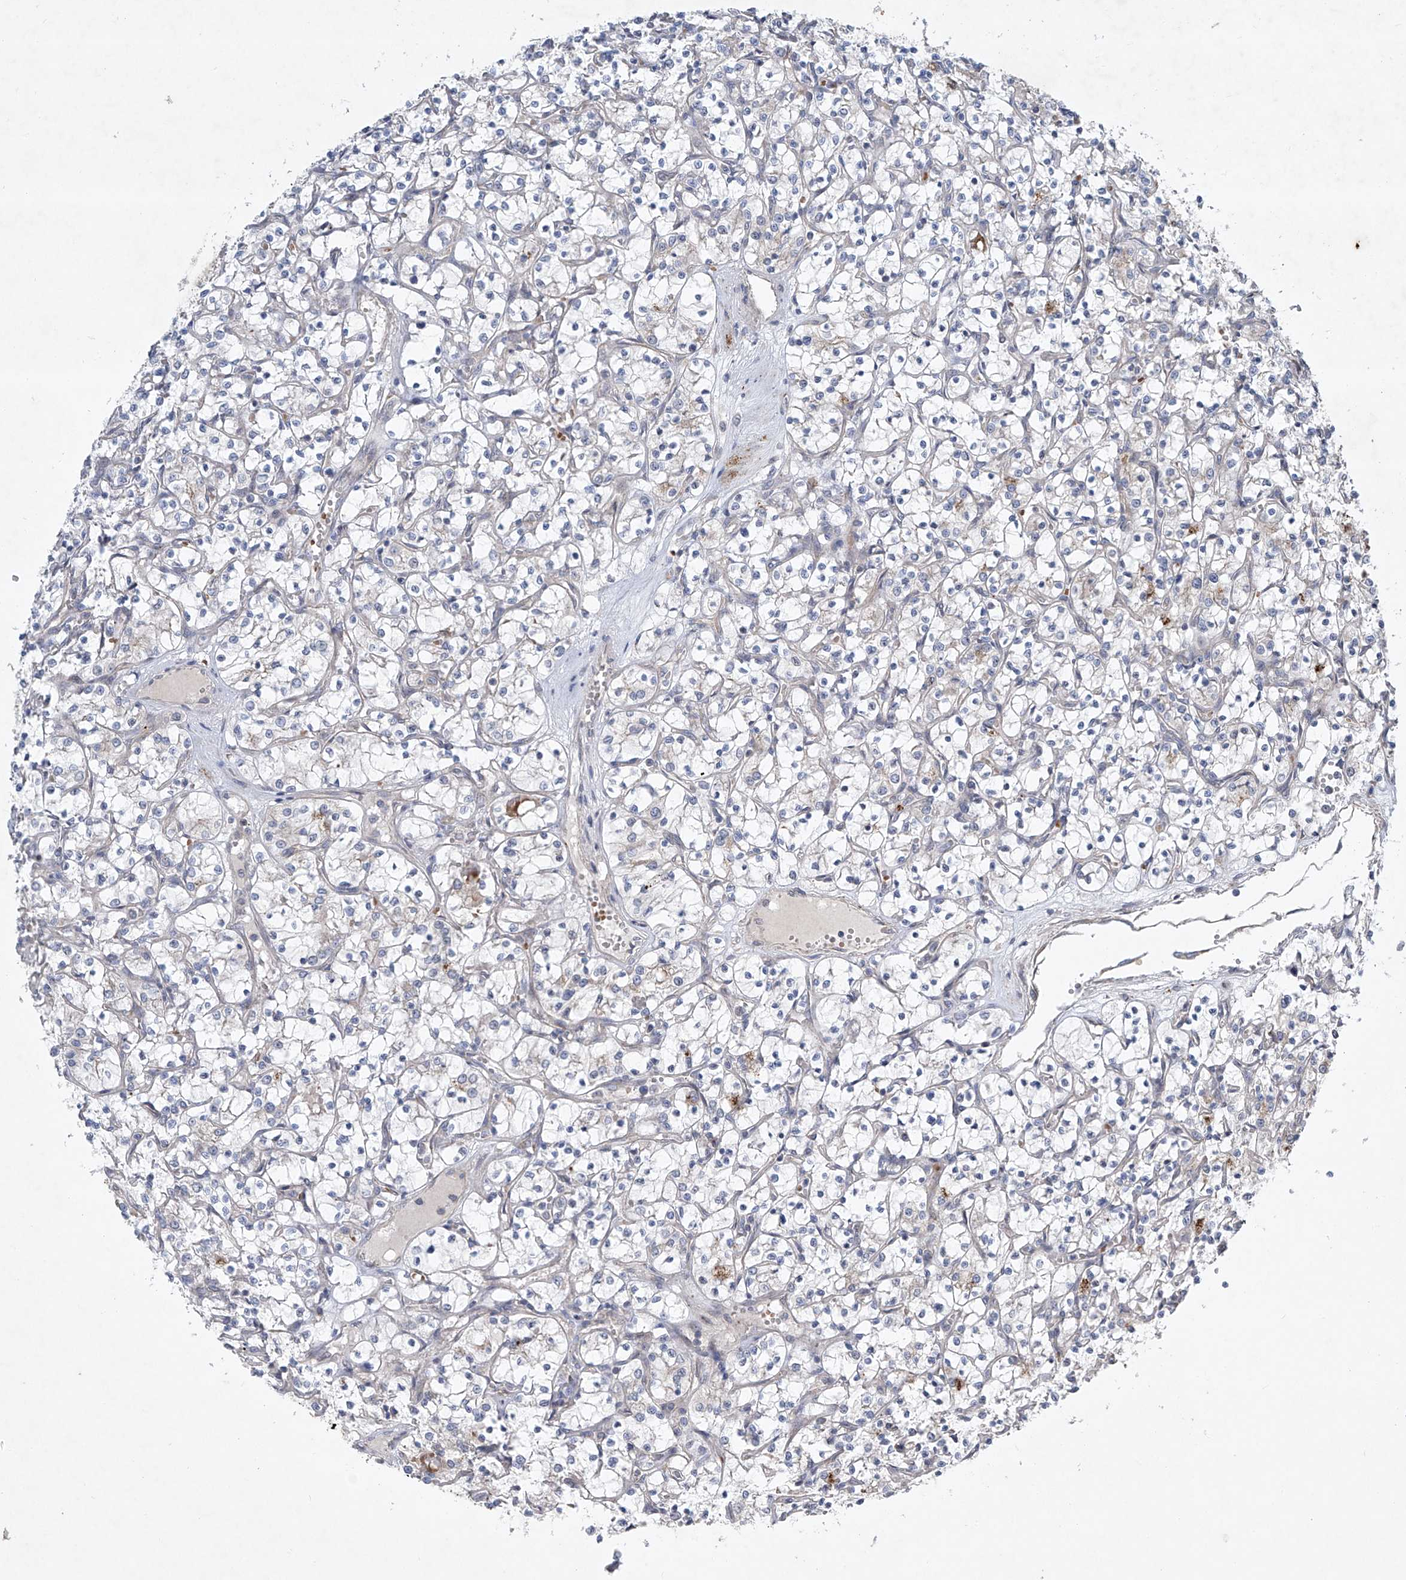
{"staining": {"intensity": "negative", "quantity": "none", "location": "none"}, "tissue": "renal cancer", "cell_type": "Tumor cells", "image_type": "cancer", "snomed": [{"axis": "morphology", "description": "Adenocarcinoma, NOS"}, {"axis": "topography", "description": "Kidney"}], "caption": "Tumor cells are negative for brown protein staining in renal cancer (adenocarcinoma).", "gene": "TJAP1", "patient": {"sex": "female", "age": 69}}